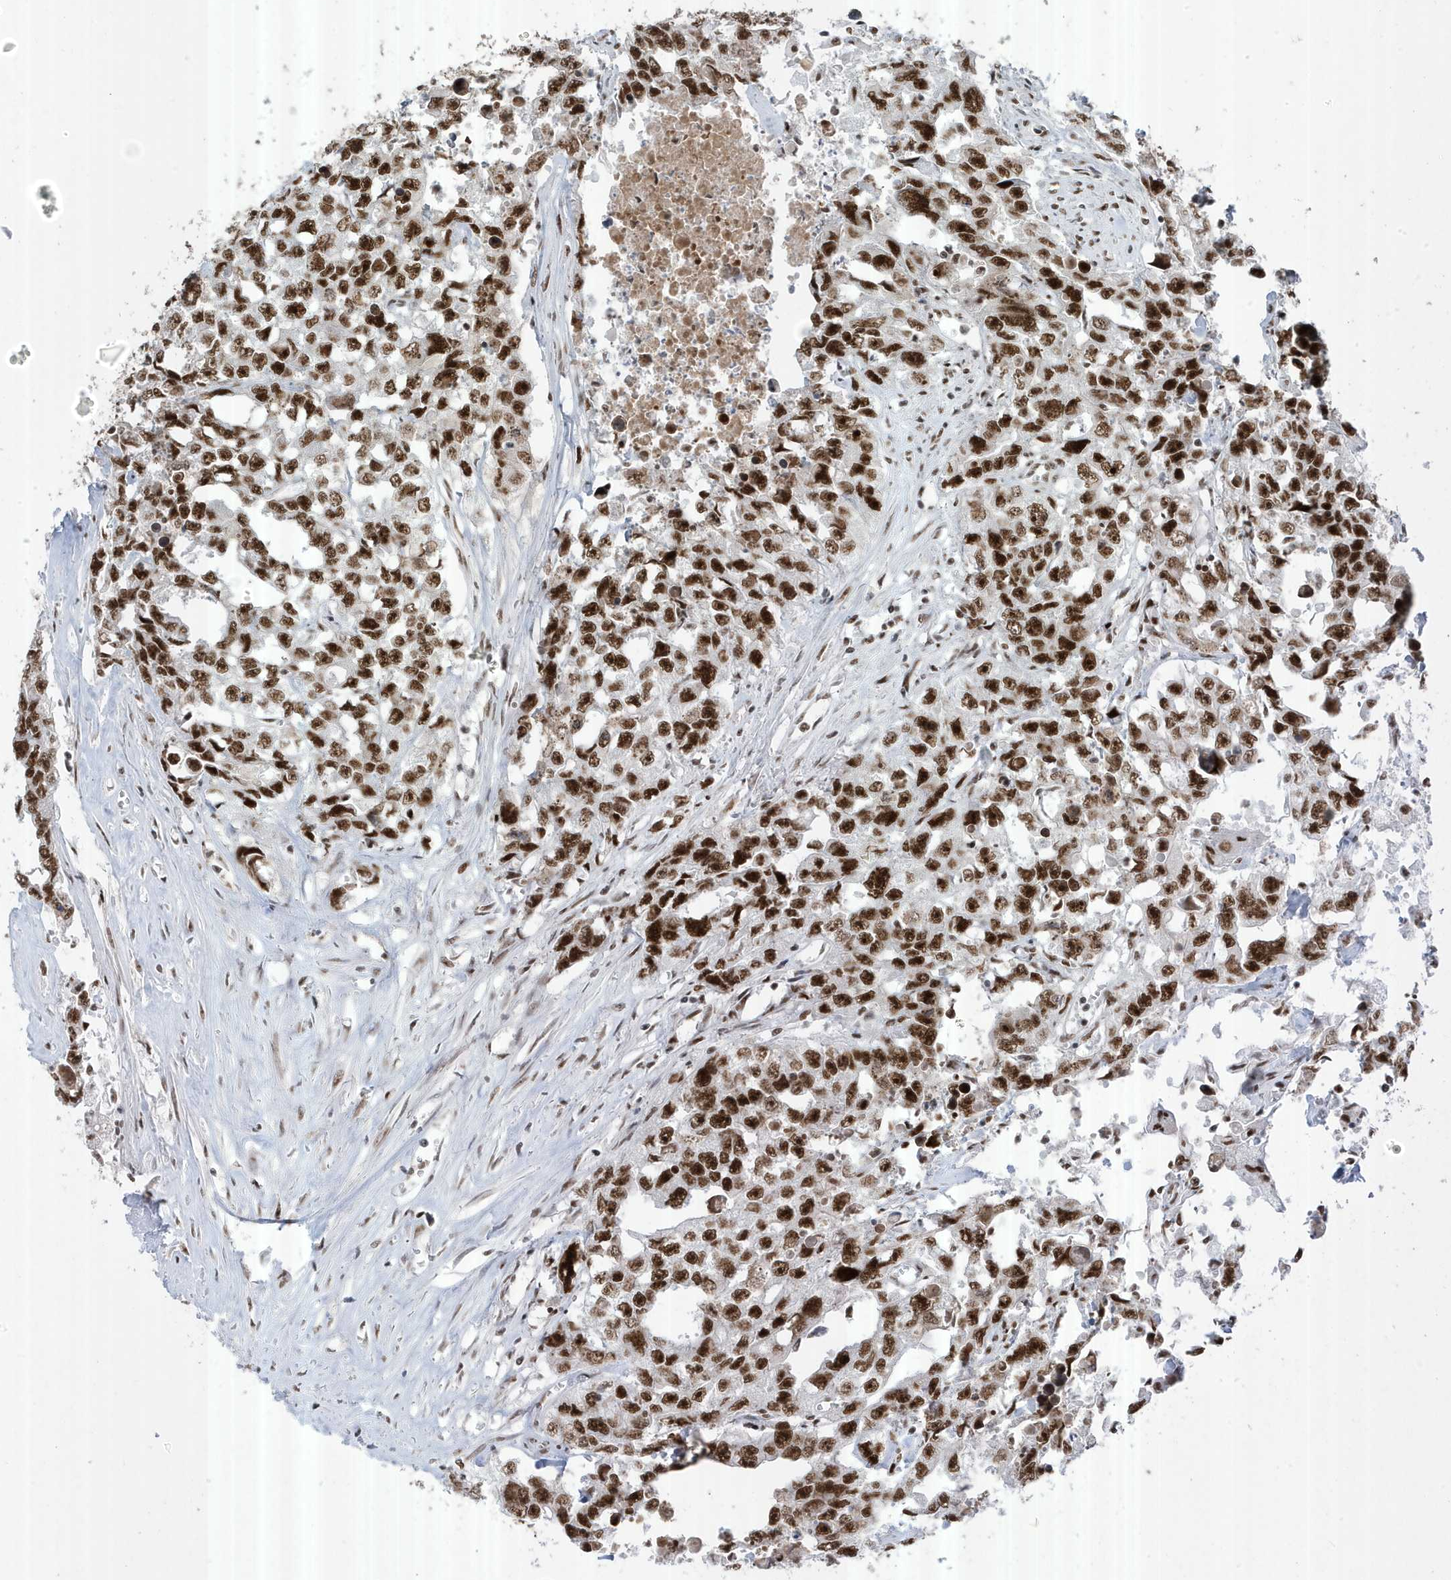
{"staining": {"intensity": "strong", "quantity": ">75%", "location": "nuclear"}, "tissue": "testis cancer", "cell_type": "Tumor cells", "image_type": "cancer", "snomed": [{"axis": "morphology", "description": "Seminoma, NOS"}, {"axis": "morphology", "description": "Carcinoma, Embryonal, NOS"}, {"axis": "topography", "description": "Testis"}], "caption": "Immunohistochemical staining of human testis embryonal carcinoma exhibits strong nuclear protein expression in approximately >75% of tumor cells. (DAB IHC with brightfield microscopy, high magnification).", "gene": "MTREX", "patient": {"sex": "male", "age": 43}}